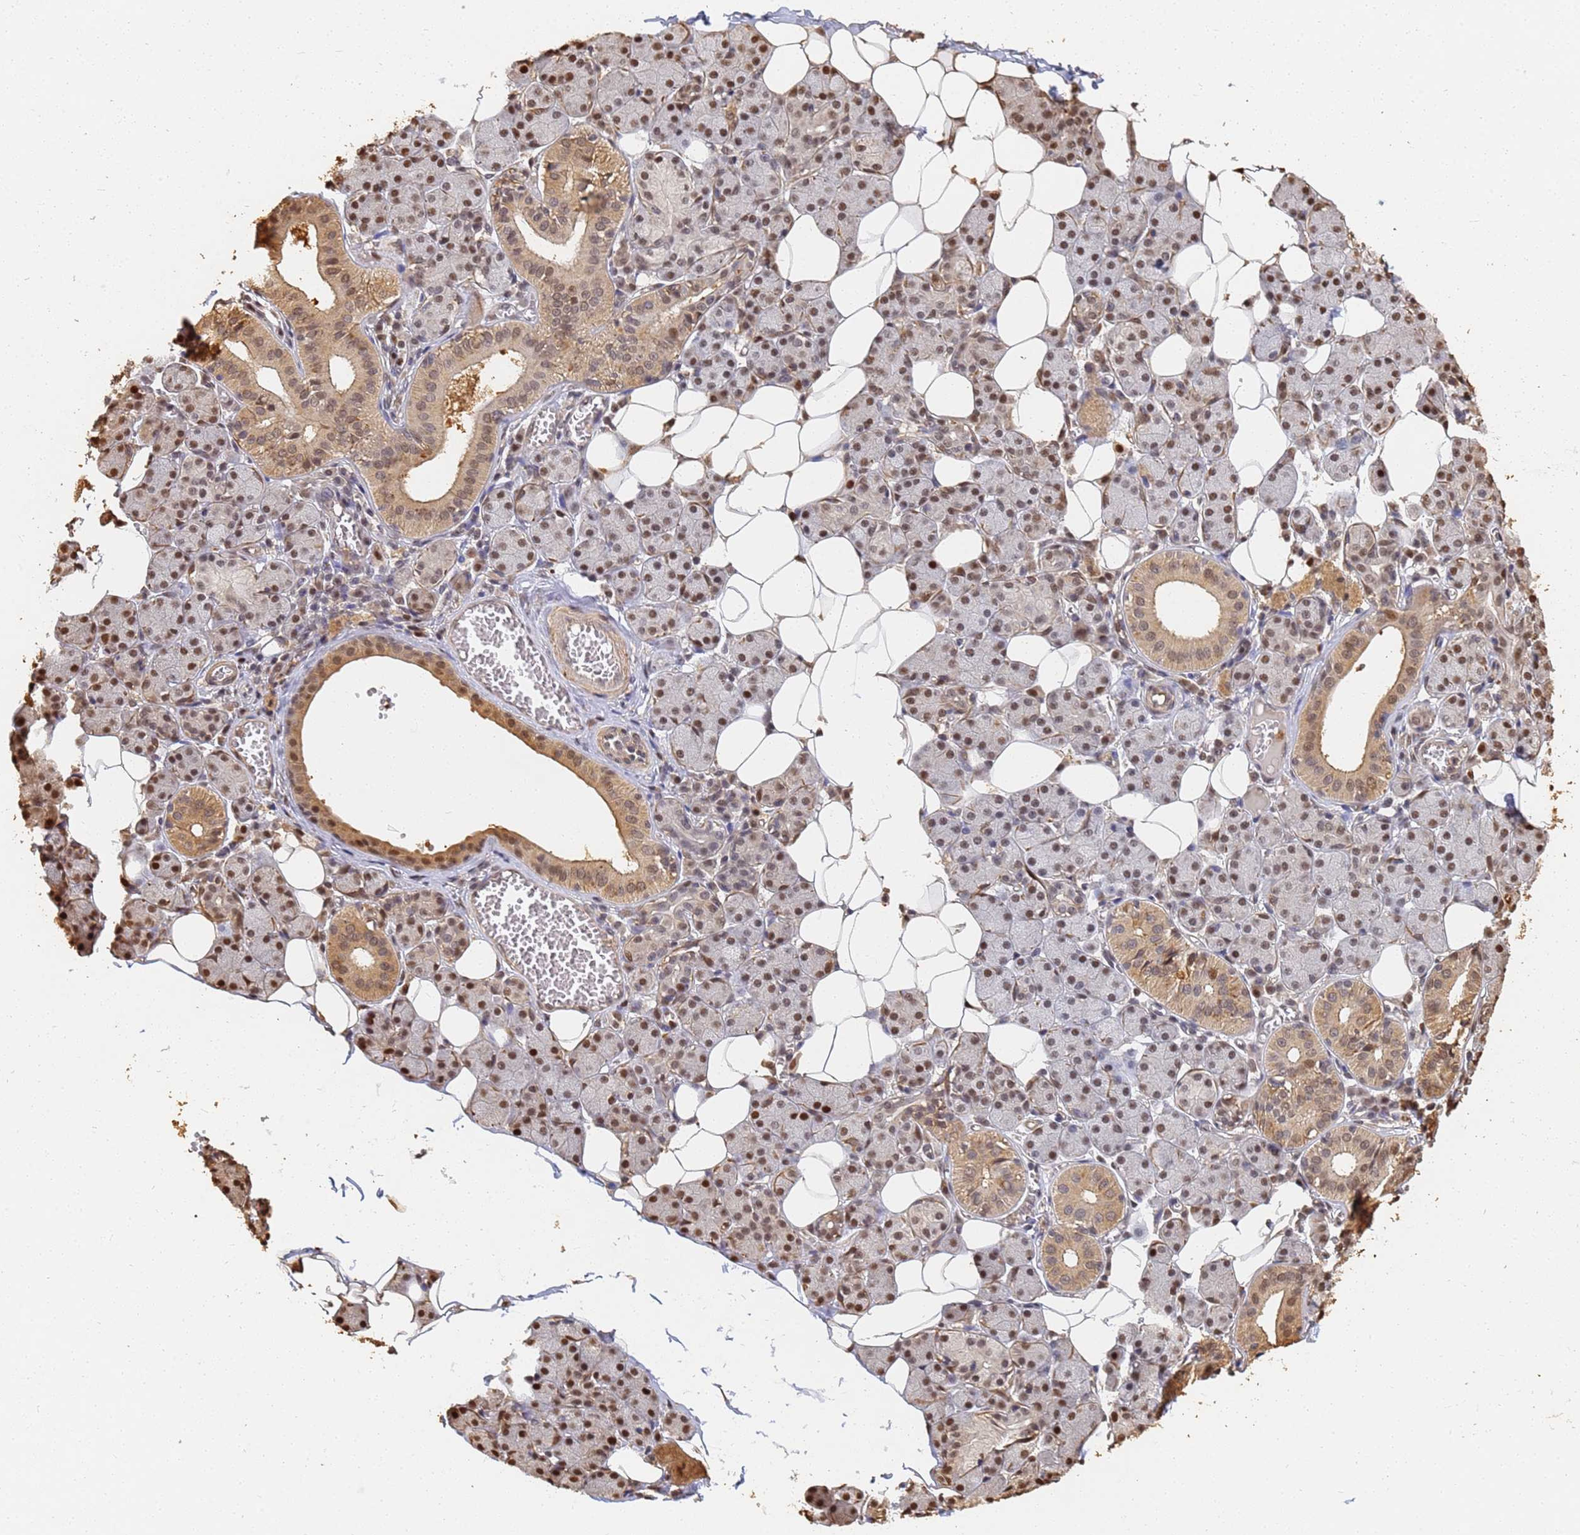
{"staining": {"intensity": "moderate", "quantity": ">75%", "location": "cytoplasmic/membranous,nuclear"}, "tissue": "salivary gland", "cell_type": "Glandular cells", "image_type": "normal", "snomed": [{"axis": "morphology", "description": "Normal tissue, NOS"}, {"axis": "topography", "description": "Salivary gland"}], "caption": "The micrograph shows staining of benign salivary gland, revealing moderate cytoplasmic/membranous,nuclear protein positivity (brown color) within glandular cells.", "gene": "JAK2", "patient": {"sex": "female", "age": 33}}